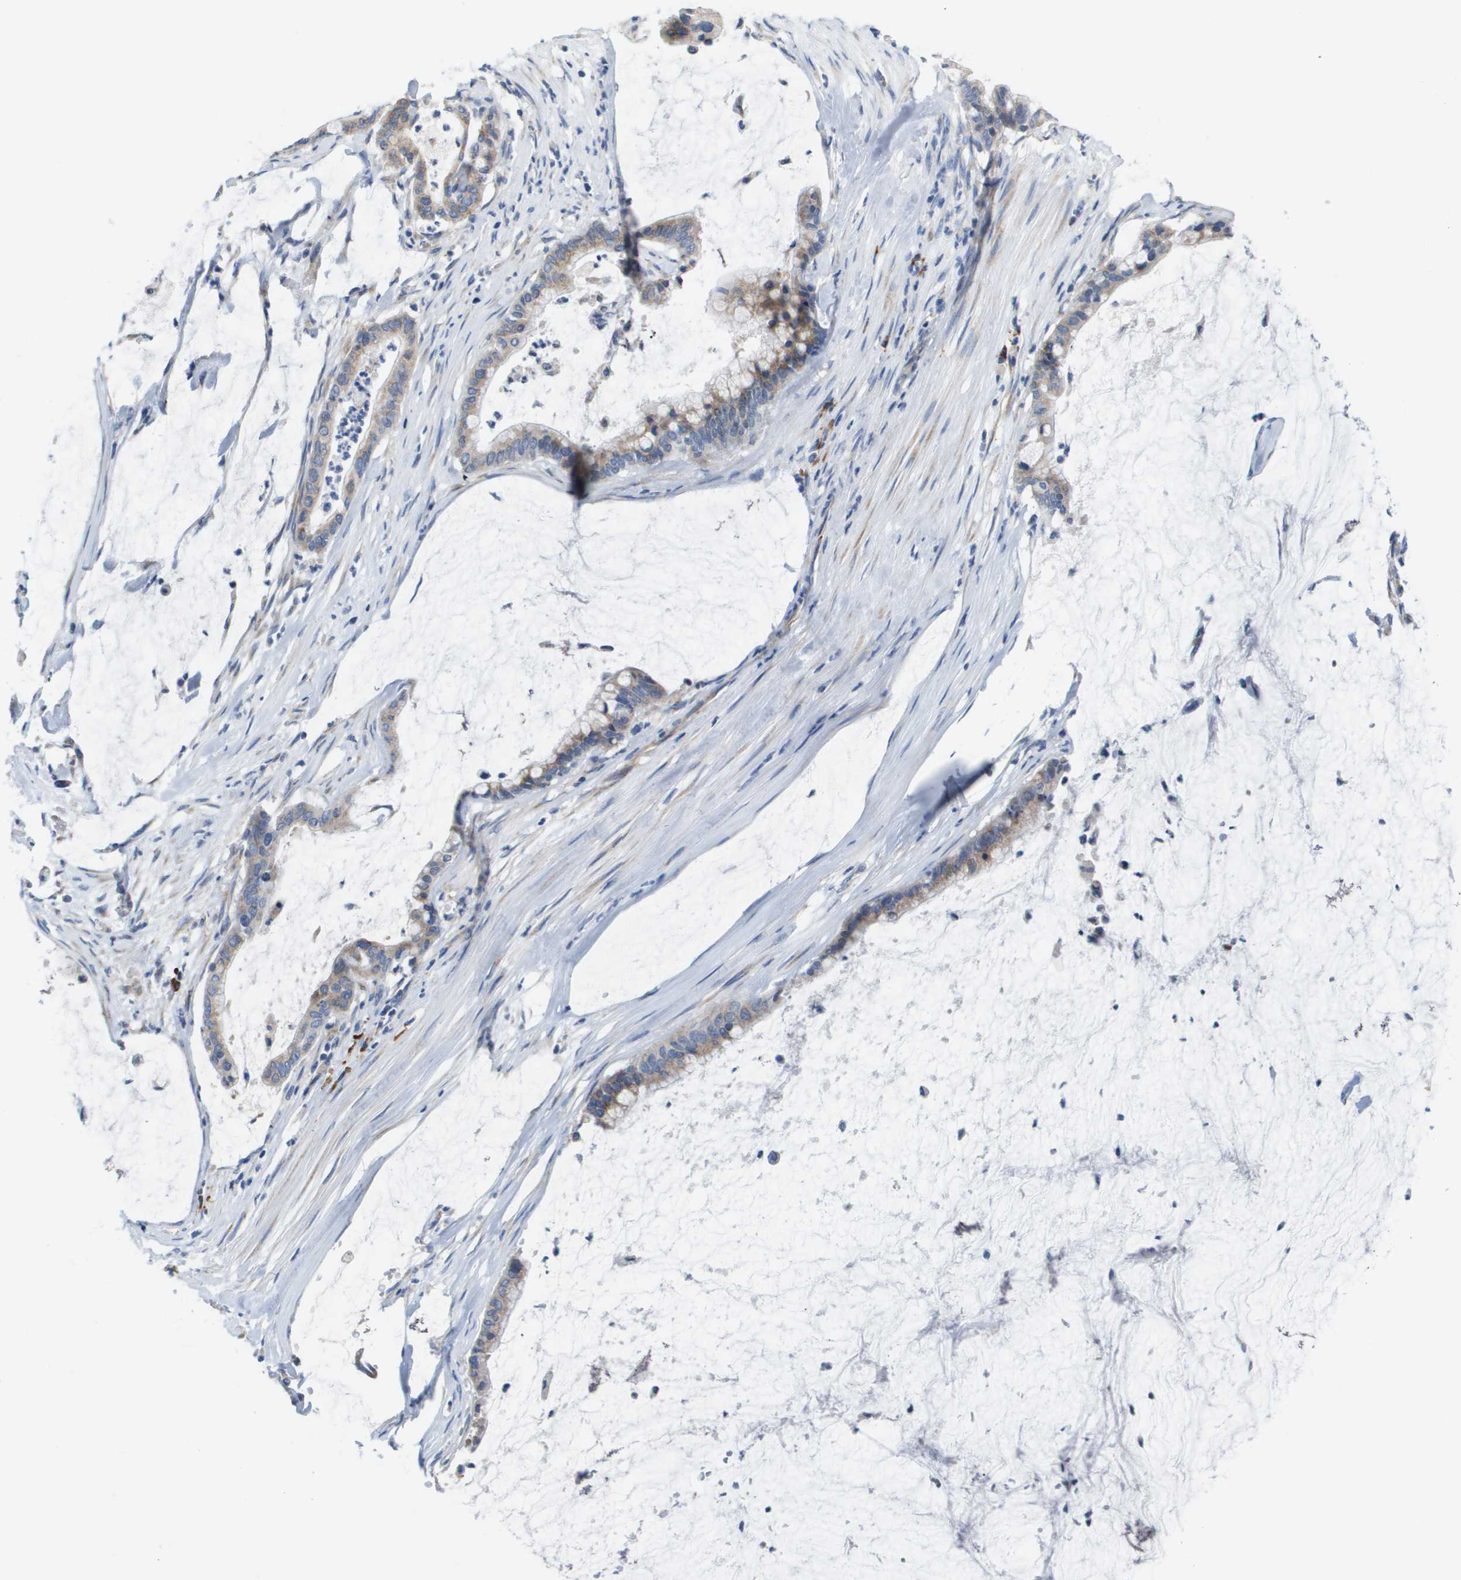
{"staining": {"intensity": "weak", "quantity": ">75%", "location": "cytoplasmic/membranous"}, "tissue": "pancreatic cancer", "cell_type": "Tumor cells", "image_type": "cancer", "snomed": [{"axis": "morphology", "description": "Adenocarcinoma, NOS"}, {"axis": "topography", "description": "Pancreas"}], "caption": "DAB immunohistochemical staining of human pancreatic cancer (adenocarcinoma) demonstrates weak cytoplasmic/membranous protein expression in approximately >75% of tumor cells. Nuclei are stained in blue.", "gene": "CD3G", "patient": {"sex": "male", "age": 41}}